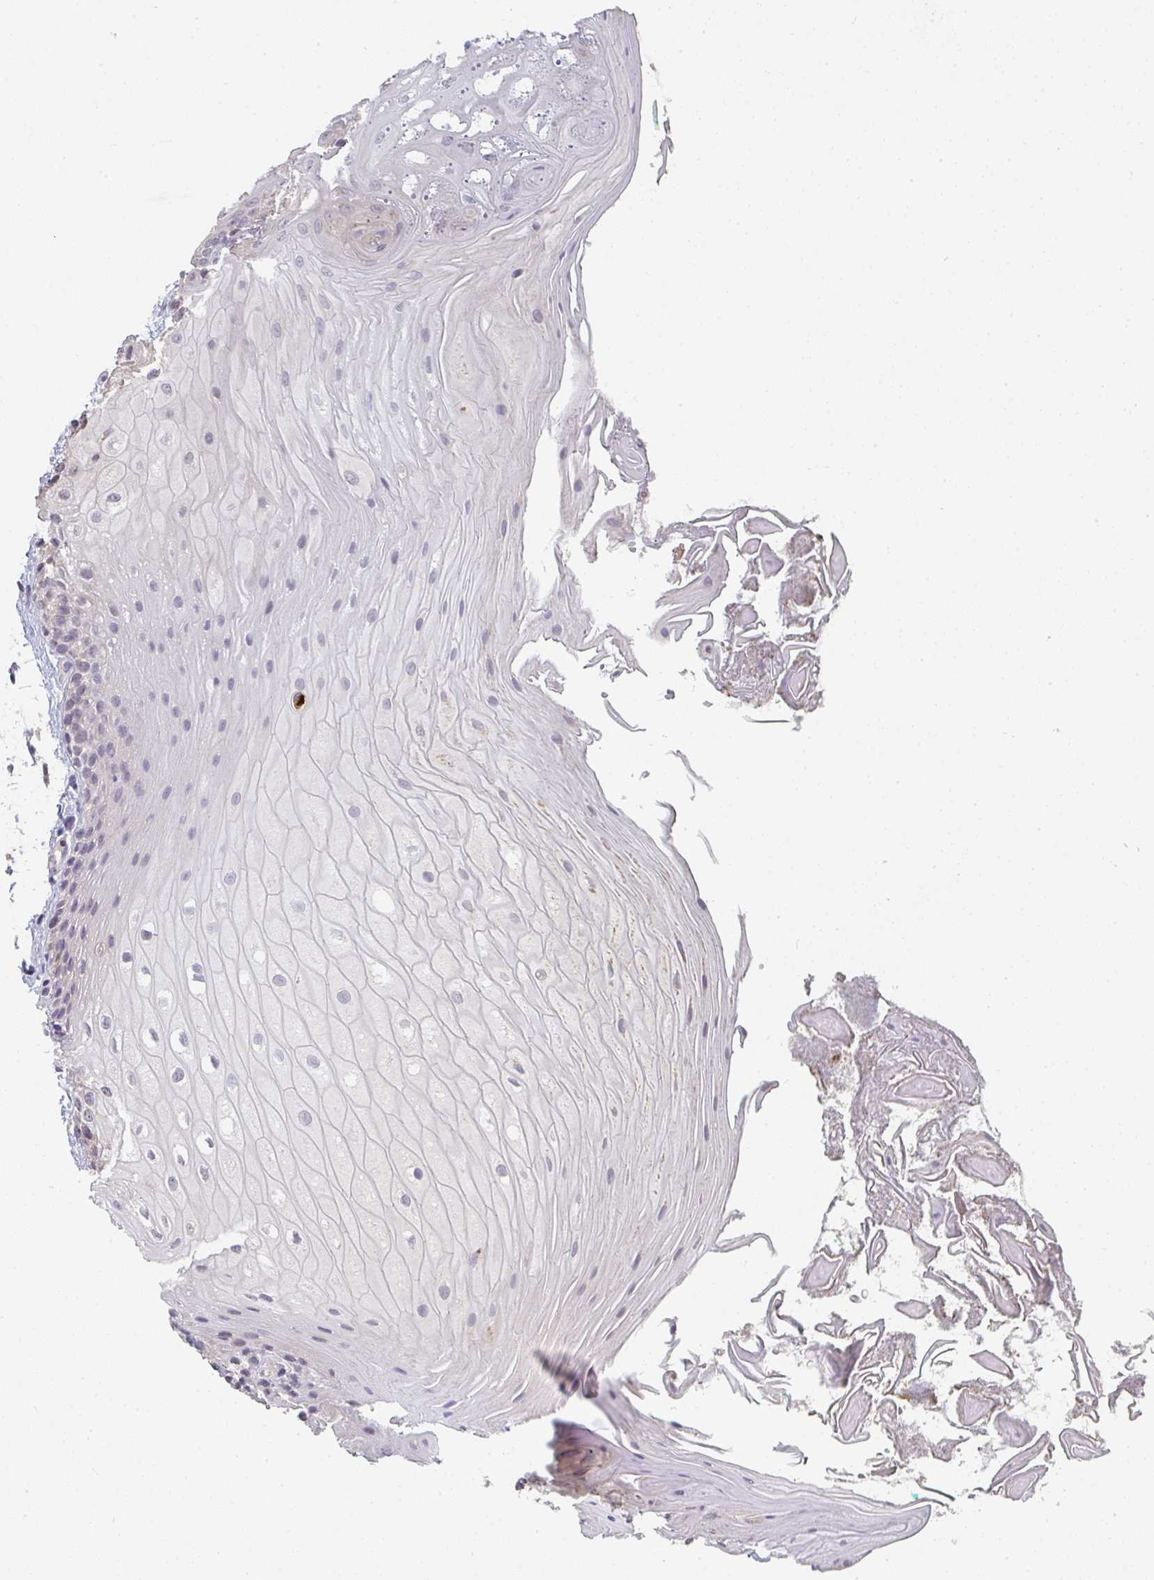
{"staining": {"intensity": "weak", "quantity": "<25%", "location": "cytoplasmic/membranous"}, "tissue": "oral mucosa", "cell_type": "Squamous epithelial cells", "image_type": "normal", "snomed": [{"axis": "morphology", "description": "Normal tissue, NOS"}, {"axis": "topography", "description": "Oral tissue"}, {"axis": "topography", "description": "Tounge, NOS"}, {"axis": "topography", "description": "Head-Neck"}], "caption": "This is a photomicrograph of immunohistochemistry (IHC) staining of normal oral mucosa, which shows no positivity in squamous epithelial cells.", "gene": "RANGRF", "patient": {"sex": "female", "age": 84}}